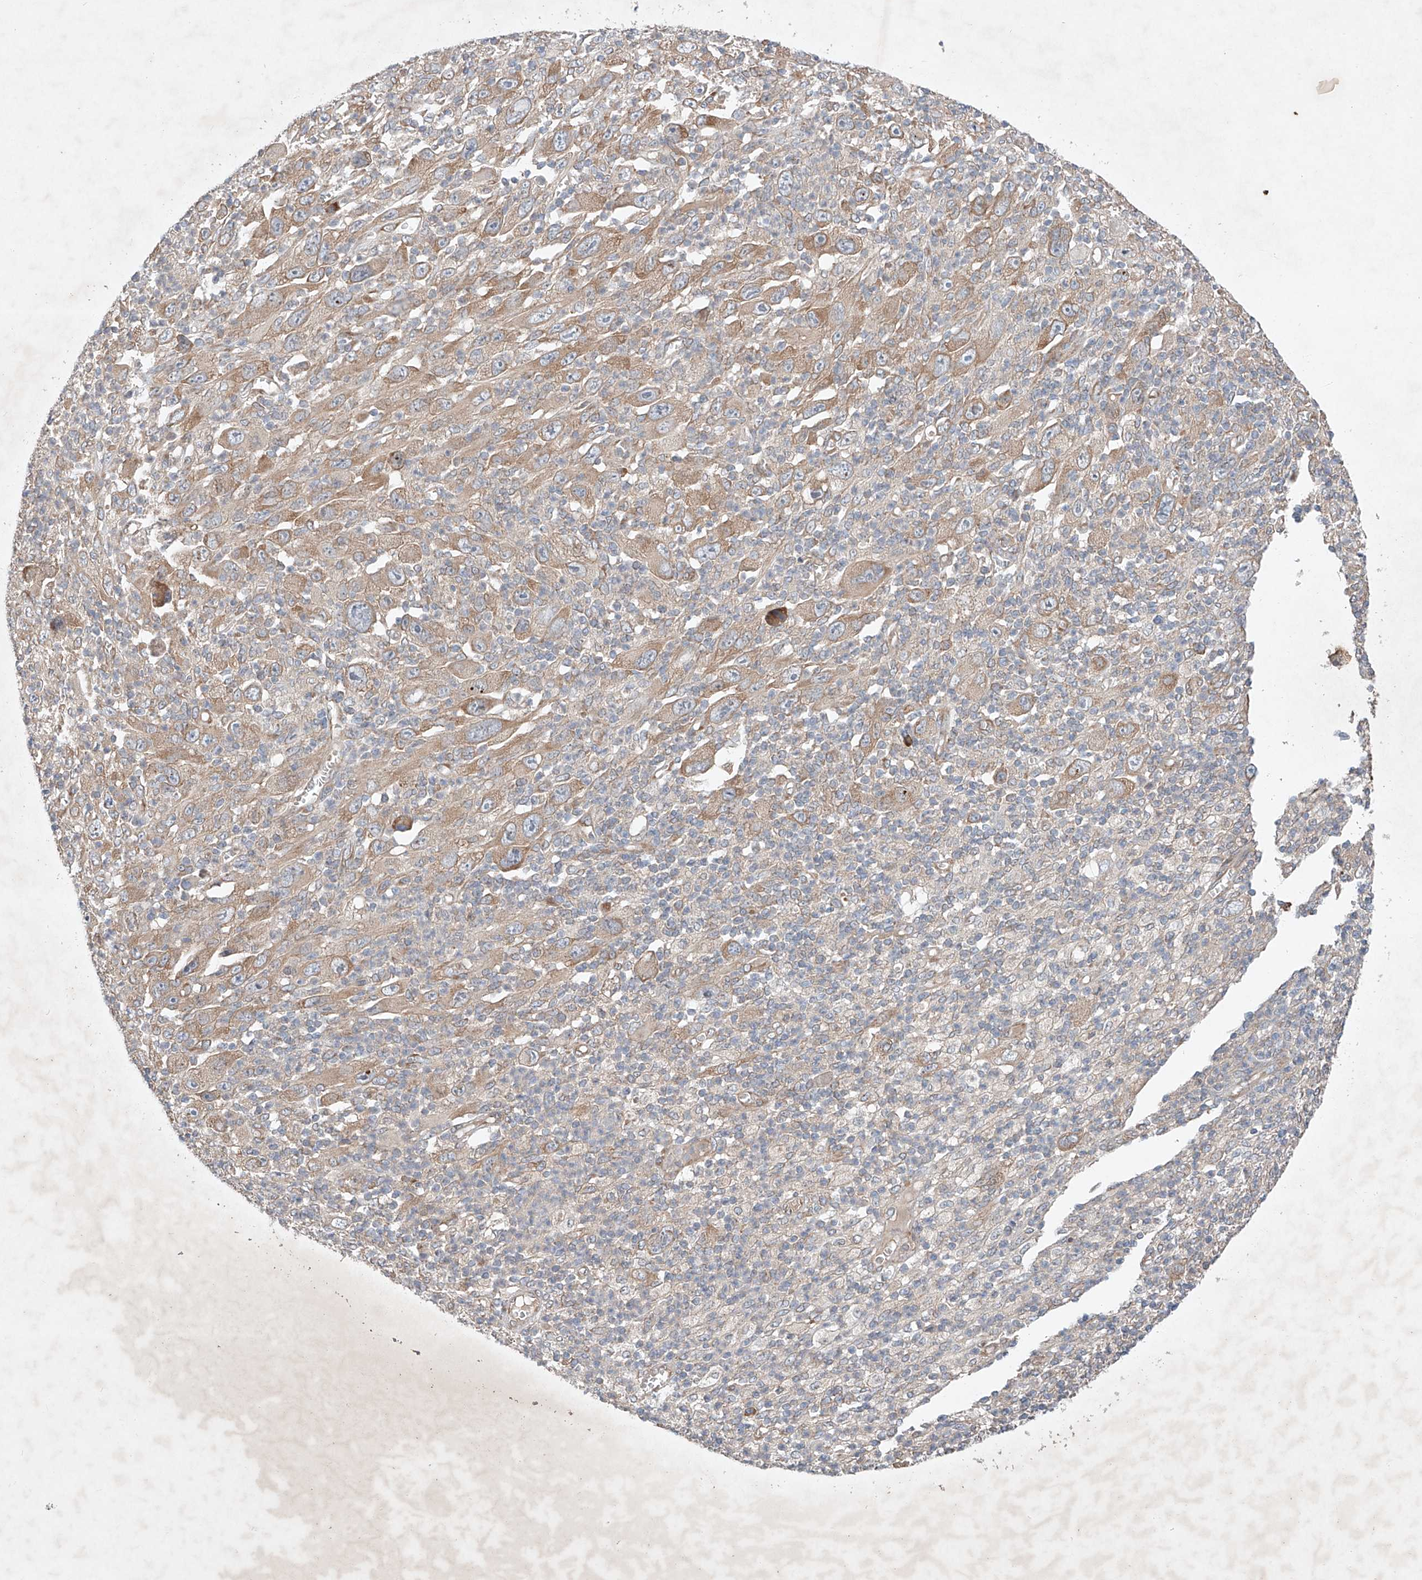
{"staining": {"intensity": "moderate", "quantity": ">75%", "location": "cytoplasmic/membranous"}, "tissue": "melanoma", "cell_type": "Tumor cells", "image_type": "cancer", "snomed": [{"axis": "morphology", "description": "Malignant melanoma, Metastatic site"}, {"axis": "topography", "description": "Skin"}], "caption": "A brown stain shows moderate cytoplasmic/membranous expression of a protein in melanoma tumor cells. Nuclei are stained in blue.", "gene": "FASTK", "patient": {"sex": "female", "age": 56}}